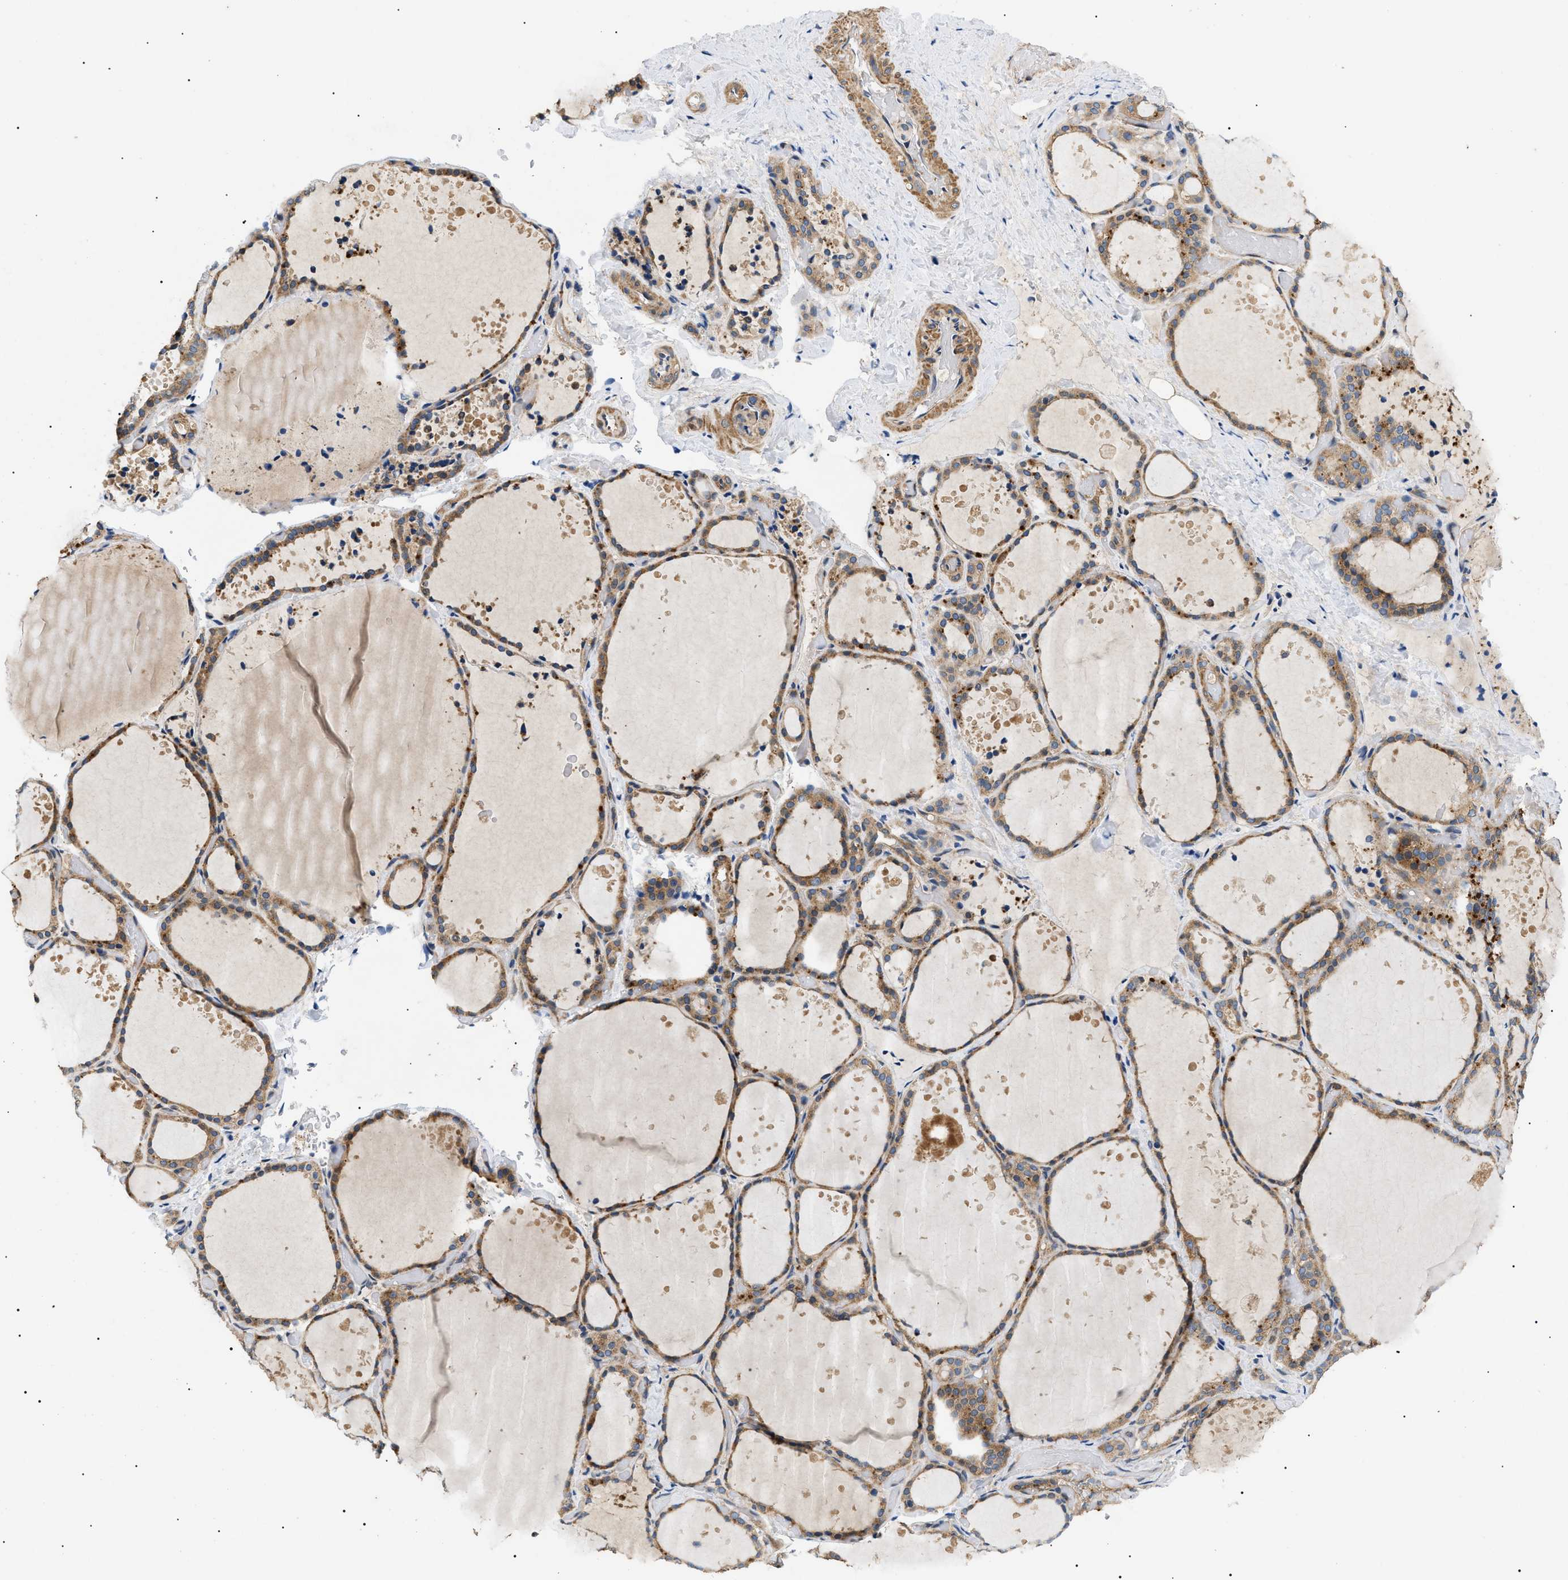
{"staining": {"intensity": "moderate", "quantity": ">75%", "location": "cytoplasmic/membranous"}, "tissue": "thyroid gland", "cell_type": "Glandular cells", "image_type": "normal", "snomed": [{"axis": "morphology", "description": "Normal tissue, NOS"}, {"axis": "topography", "description": "Thyroid gland"}], "caption": "The micrograph displays staining of normal thyroid gland, revealing moderate cytoplasmic/membranous protein staining (brown color) within glandular cells.", "gene": "PPM1B", "patient": {"sex": "female", "age": 44}}